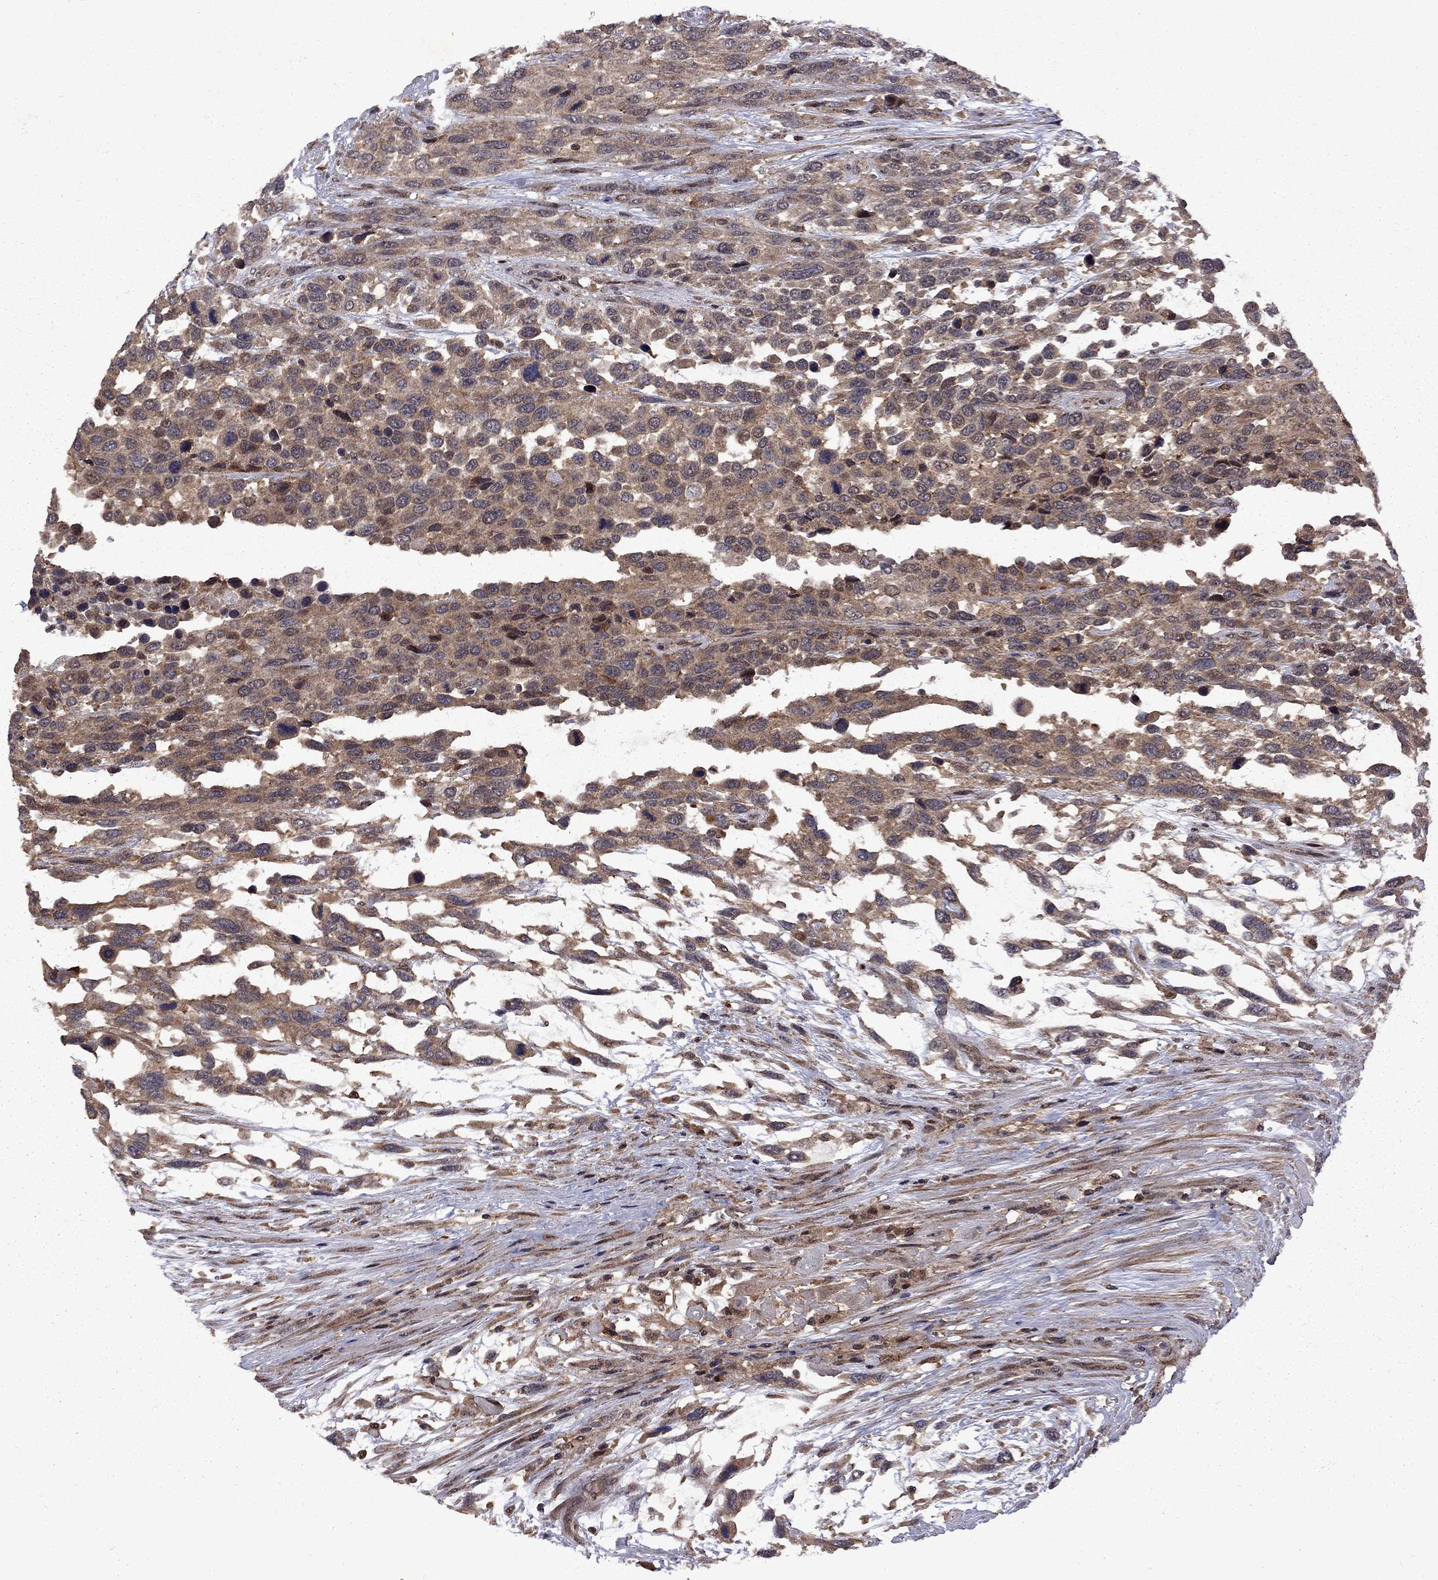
{"staining": {"intensity": "moderate", "quantity": ">75%", "location": "cytoplasmic/membranous"}, "tissue": "urothelial cancer", "cell_type": "Tumor cells", "image_type": "cancer", "snomed": [{"axis": "morphology", "description": "Urothelial carcinoma, High grade"}, {"axis": "topography", "description": "Urinary bladder"}], "caption": "A brown stain highlights moderate cytoplasmic/membranous staining of a protein in human urothelial cancer tumor cells.", "gene": "IPP", "patient": {"sex": "female", "age": 70}}